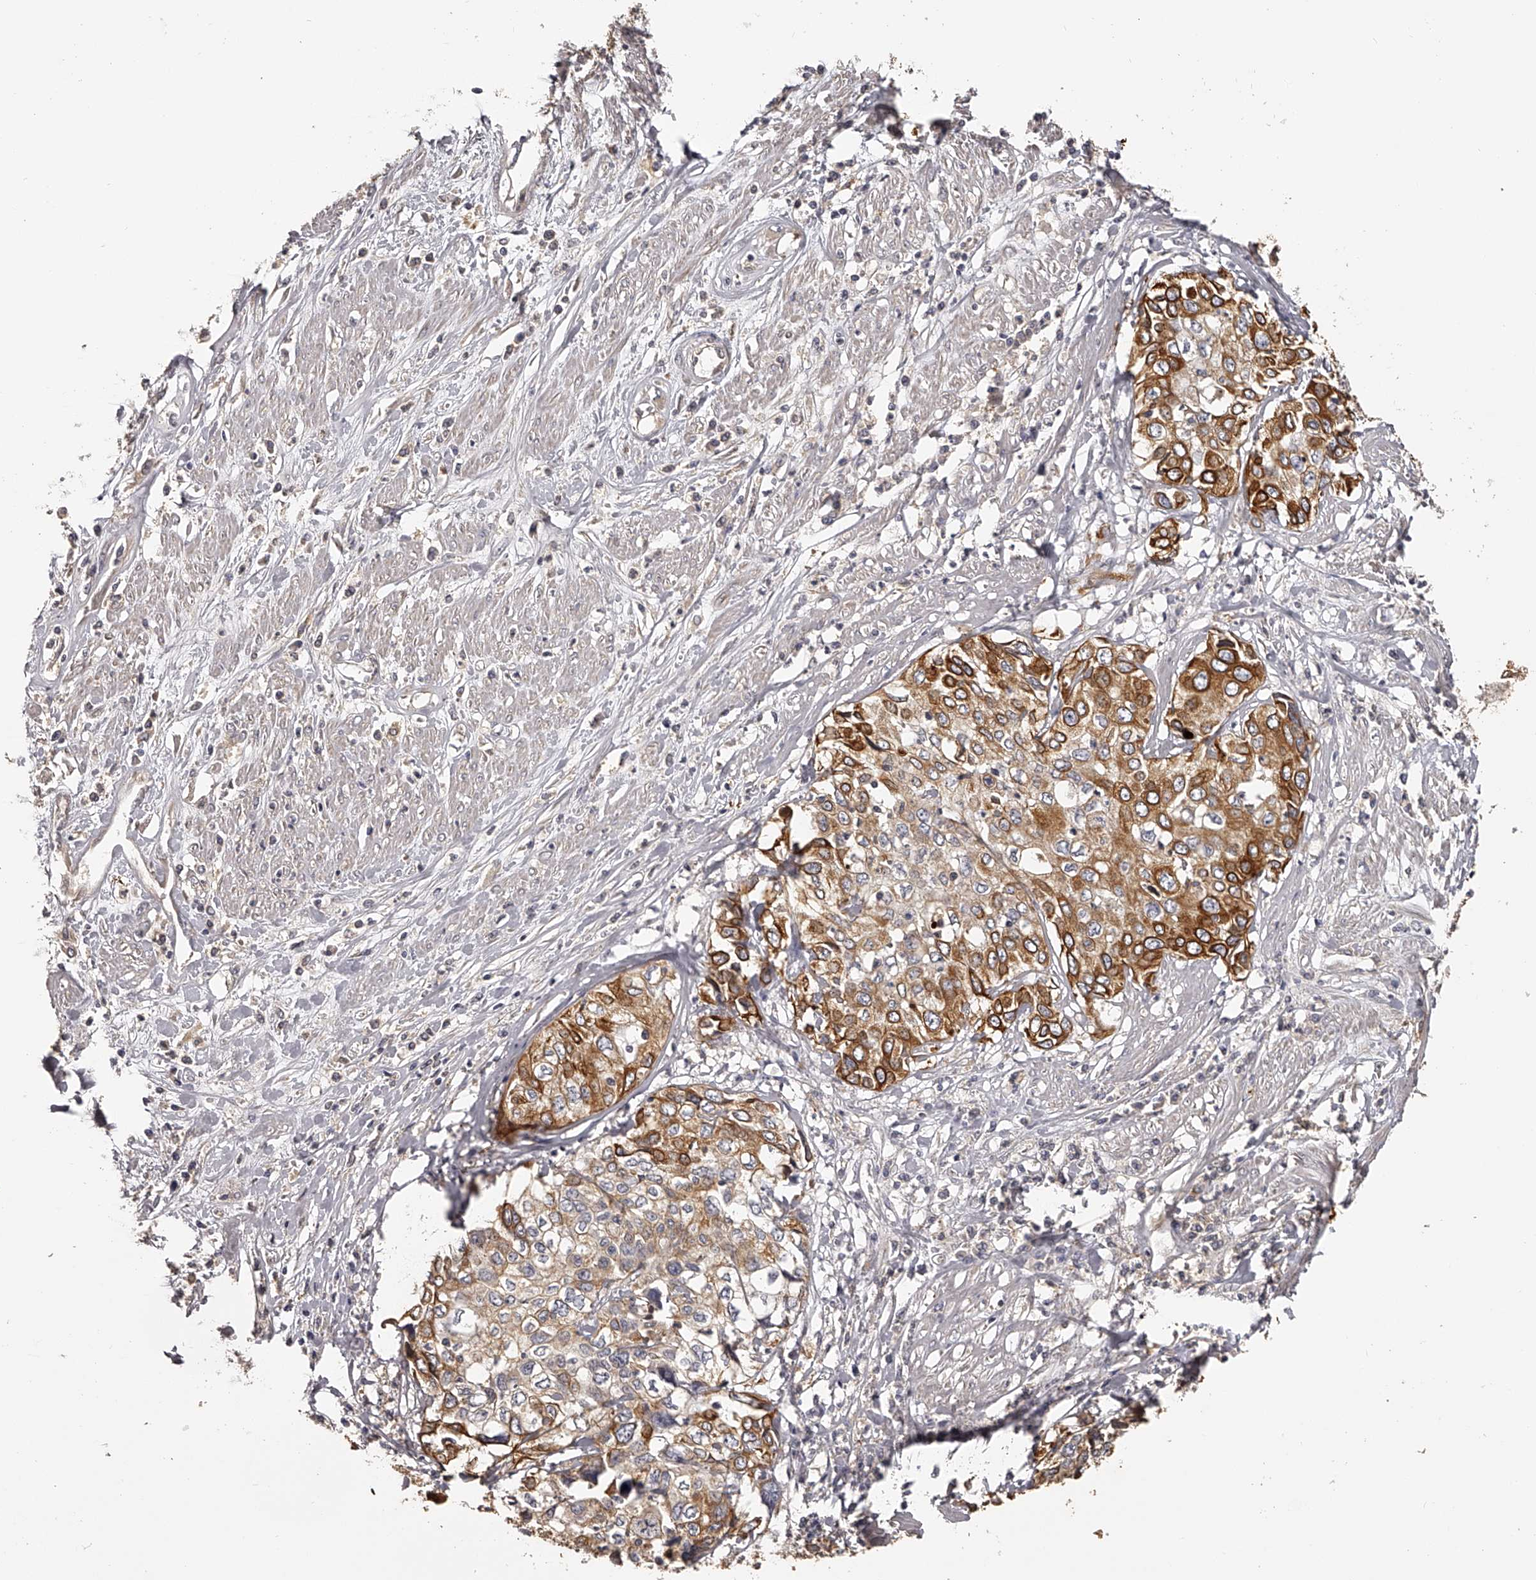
{"staining": {"intensity": "strong", "quantity": ">75%", "location": "cytoplasmic/membranous"}, "tissue": "cervical cancer", "cell_type": "Tumor cells", "image_type": "cancer", "snomed": [{"axis": "morphology", "description": "Squamous cell carcinoma, NOS"}, {"axis": "topography", "description": "Cervix"}], "caption": "IHC micrograph of neoplastic tissue: human cervical cancer (squamous cell carcinoma) stained using IHC demonstrates high levels of strong protein expression localized specifically in the cytoplasmic/membranous of tumor cells, appearing as a cytoplasmic/membranous brown color.", "gene": "TNN", "patient": {"sex": "female", "age": 31}}